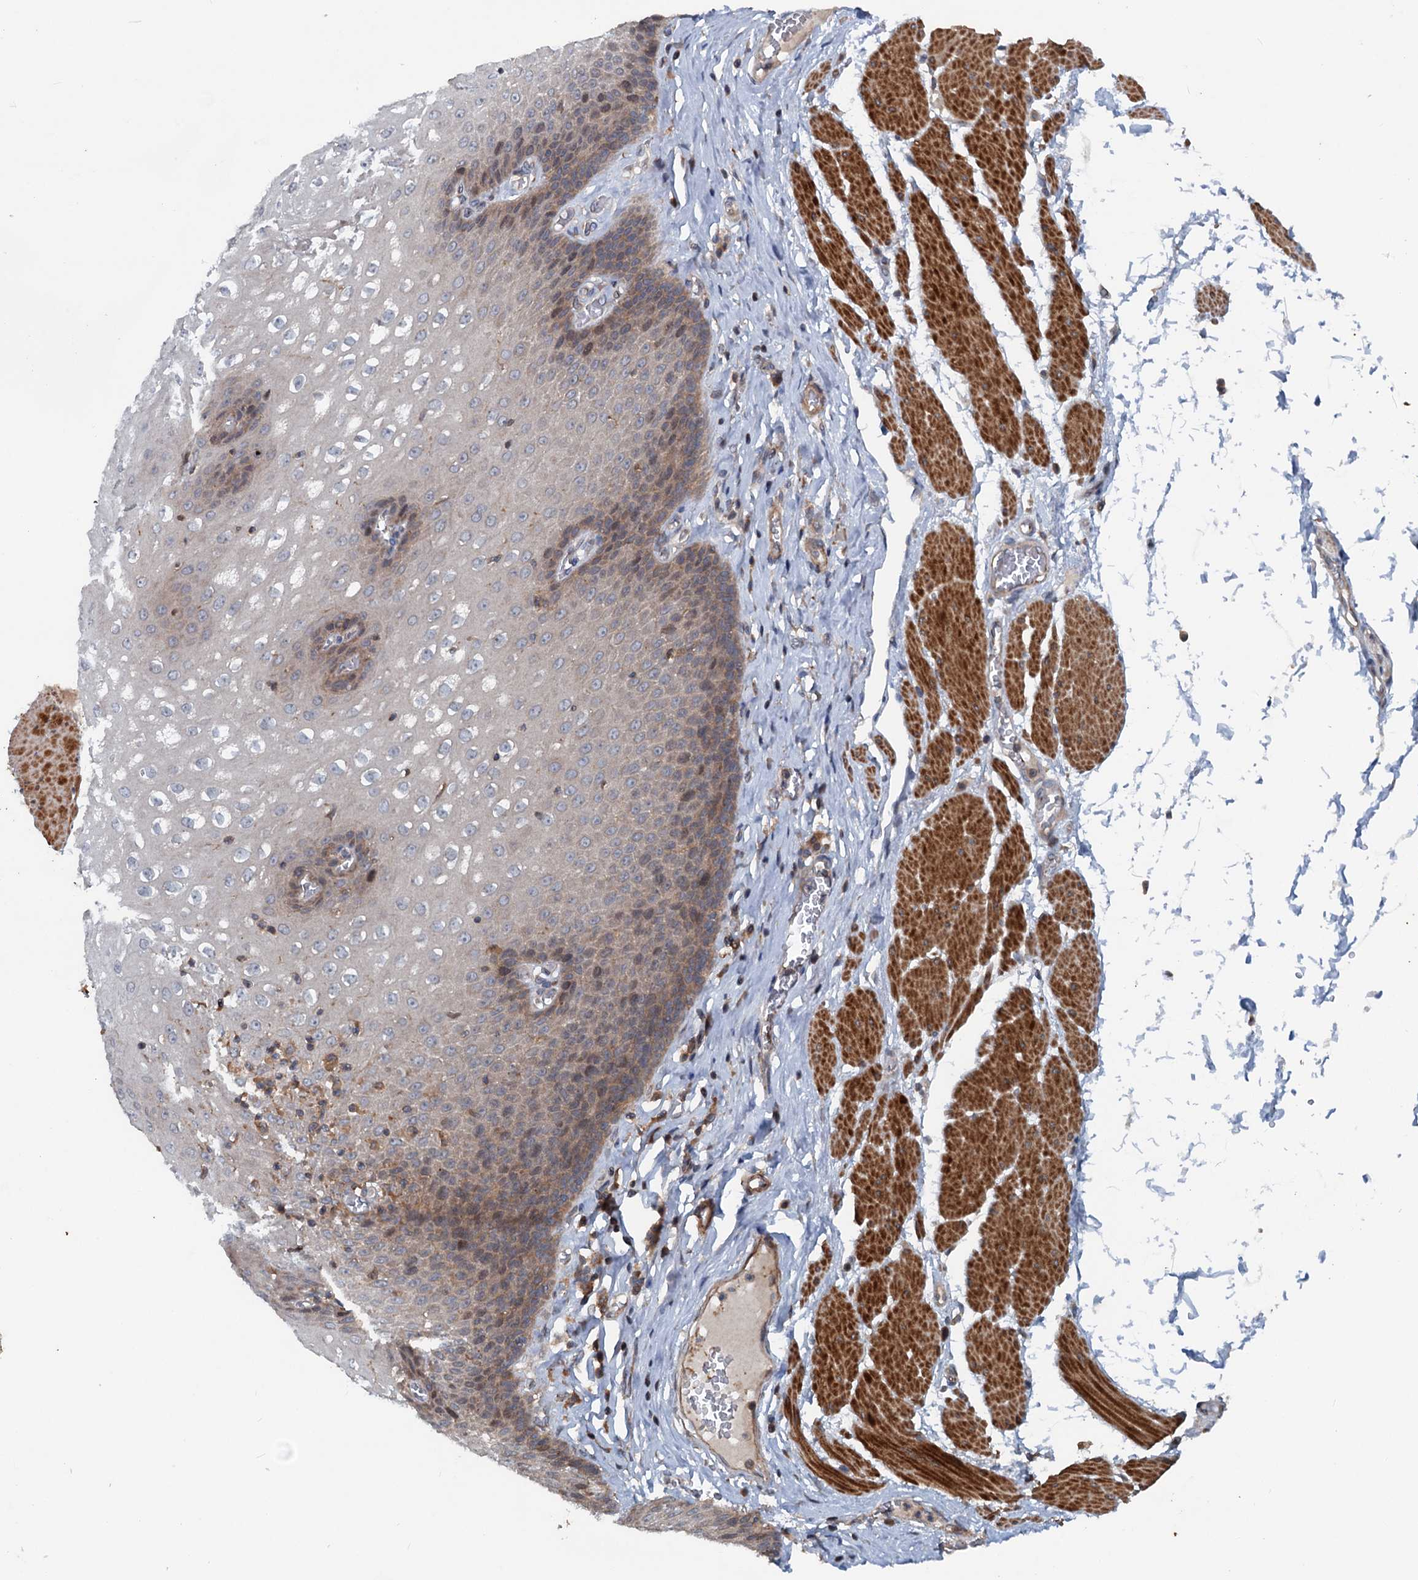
{"staining": {"intensity": "weak", "quantity": "25%-75%", "location": "cytoplasmic/membranous"}, "tissue": "esophagus", "cell_type": "Squamous epithelial cells", "image_type": "normal", "snomed": [{"axis": "morphology", "description": "Normal tissue, NOS"}, {"axis": "topography", "description": "Esophagus"}], "caption": "Immunohistochemistry of normal human esophagus demonstrates low levels of weak cytoplasmic/membranous expression in about 25%-75% of squamous epithelial cells. The protein of interest is shown in brown color, while the nuclei are stained blue.", "gene": "TEDC1", "patient": {"sex": "male", "age": 60}}